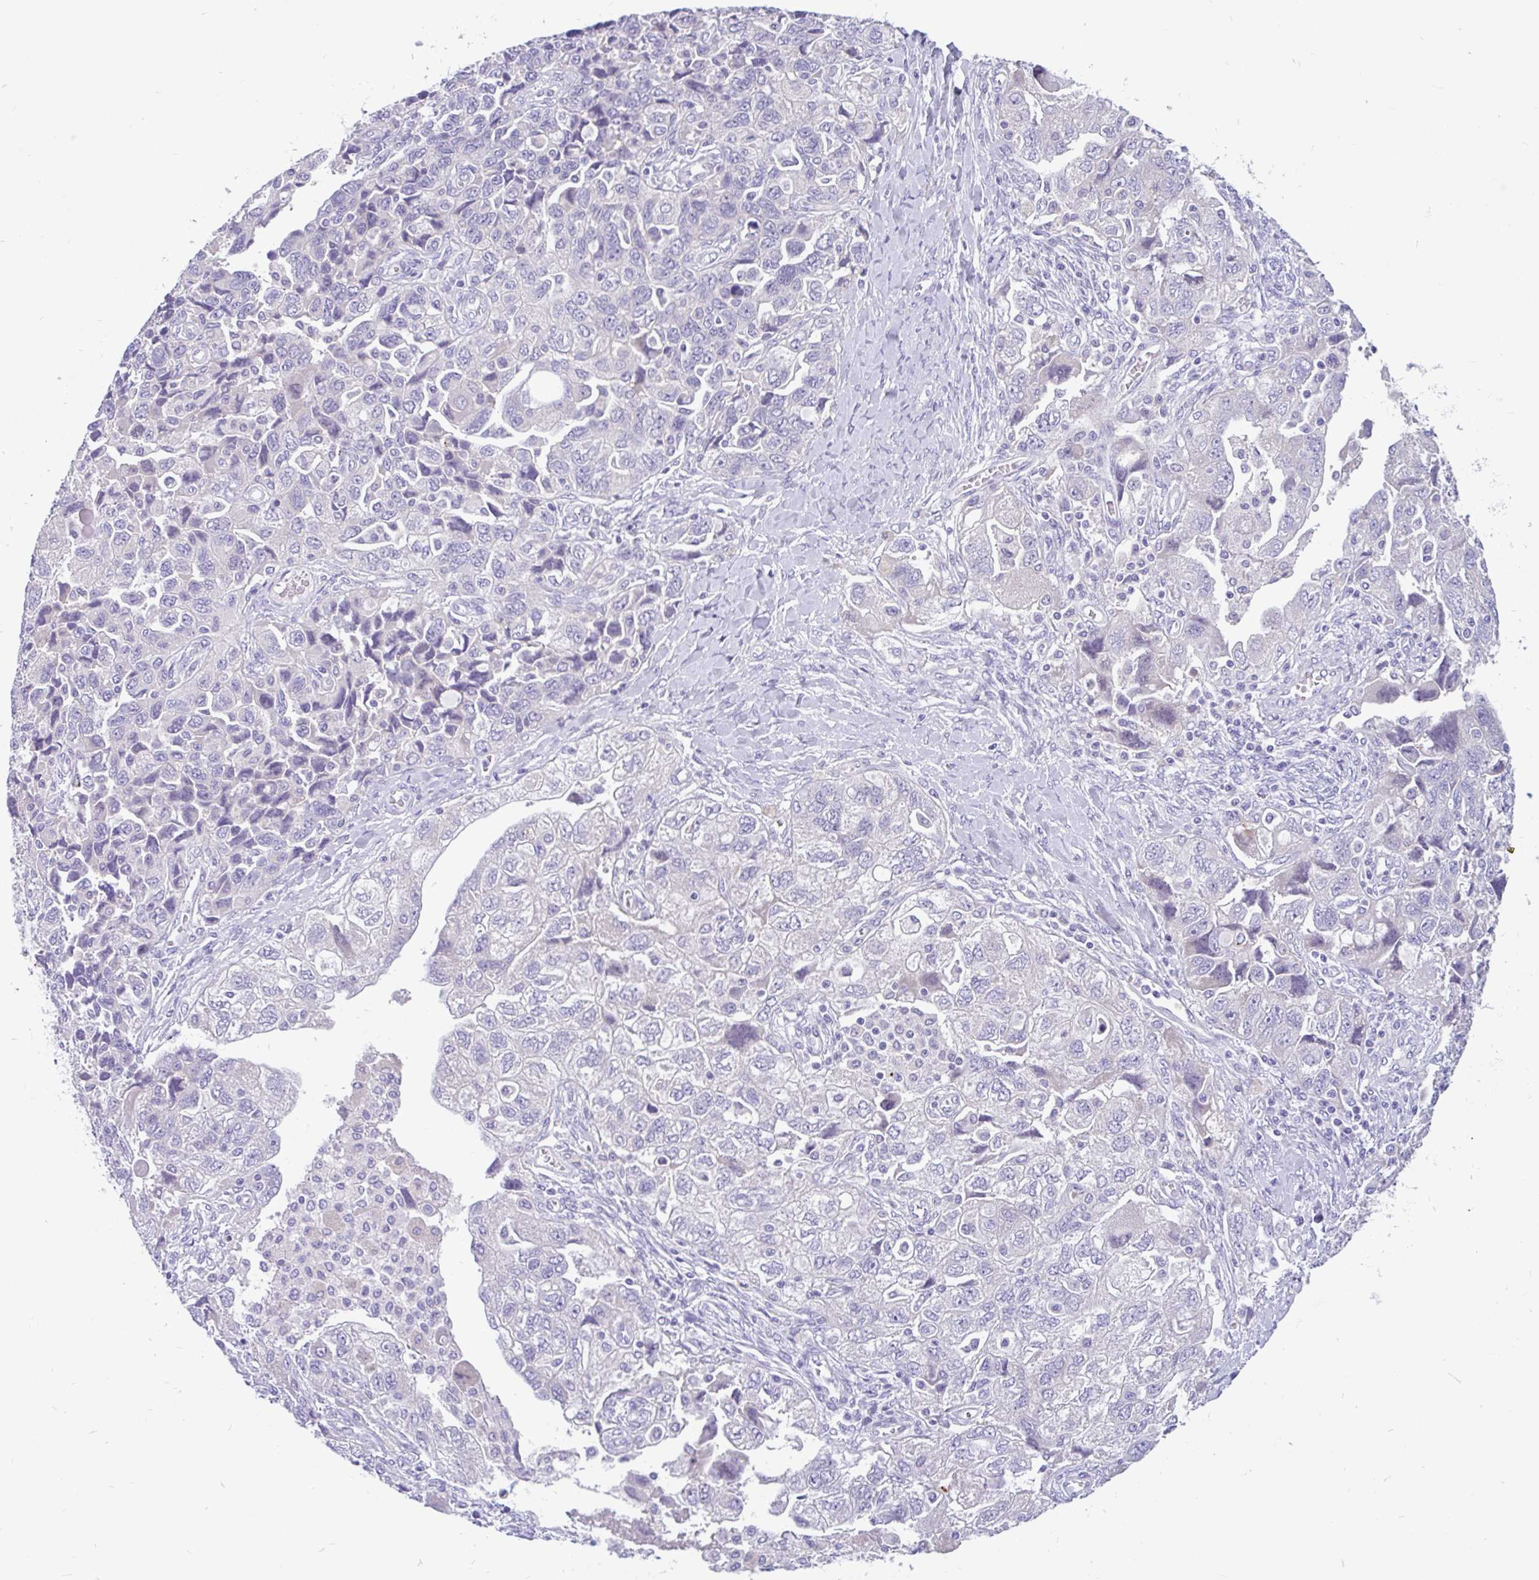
{"staining": {"intensity": "negative", "quantity": "none", "location": "none"}, "tissue": "ovarian cancer", "cell_type": "Tumor cells", "image_type": "cancer", "snomed": [{"axis": "morphology", "description": "Carcinoma, NOS"}, {"axis": "morphology", "description": "Cystadenocarcinoma, serous, NOS"}, {"axis": "topography", "description": "Ovary"}], "caption": "This image is of carcinoma (ovarian) stained with immunohistochemistry (IHC) to label a protein in brown with the nuclei are counter-stained blue. There is no staining in tumor cells.", "gene": "KIAA2013", "patient": {"sex": "female", "age": 69}}